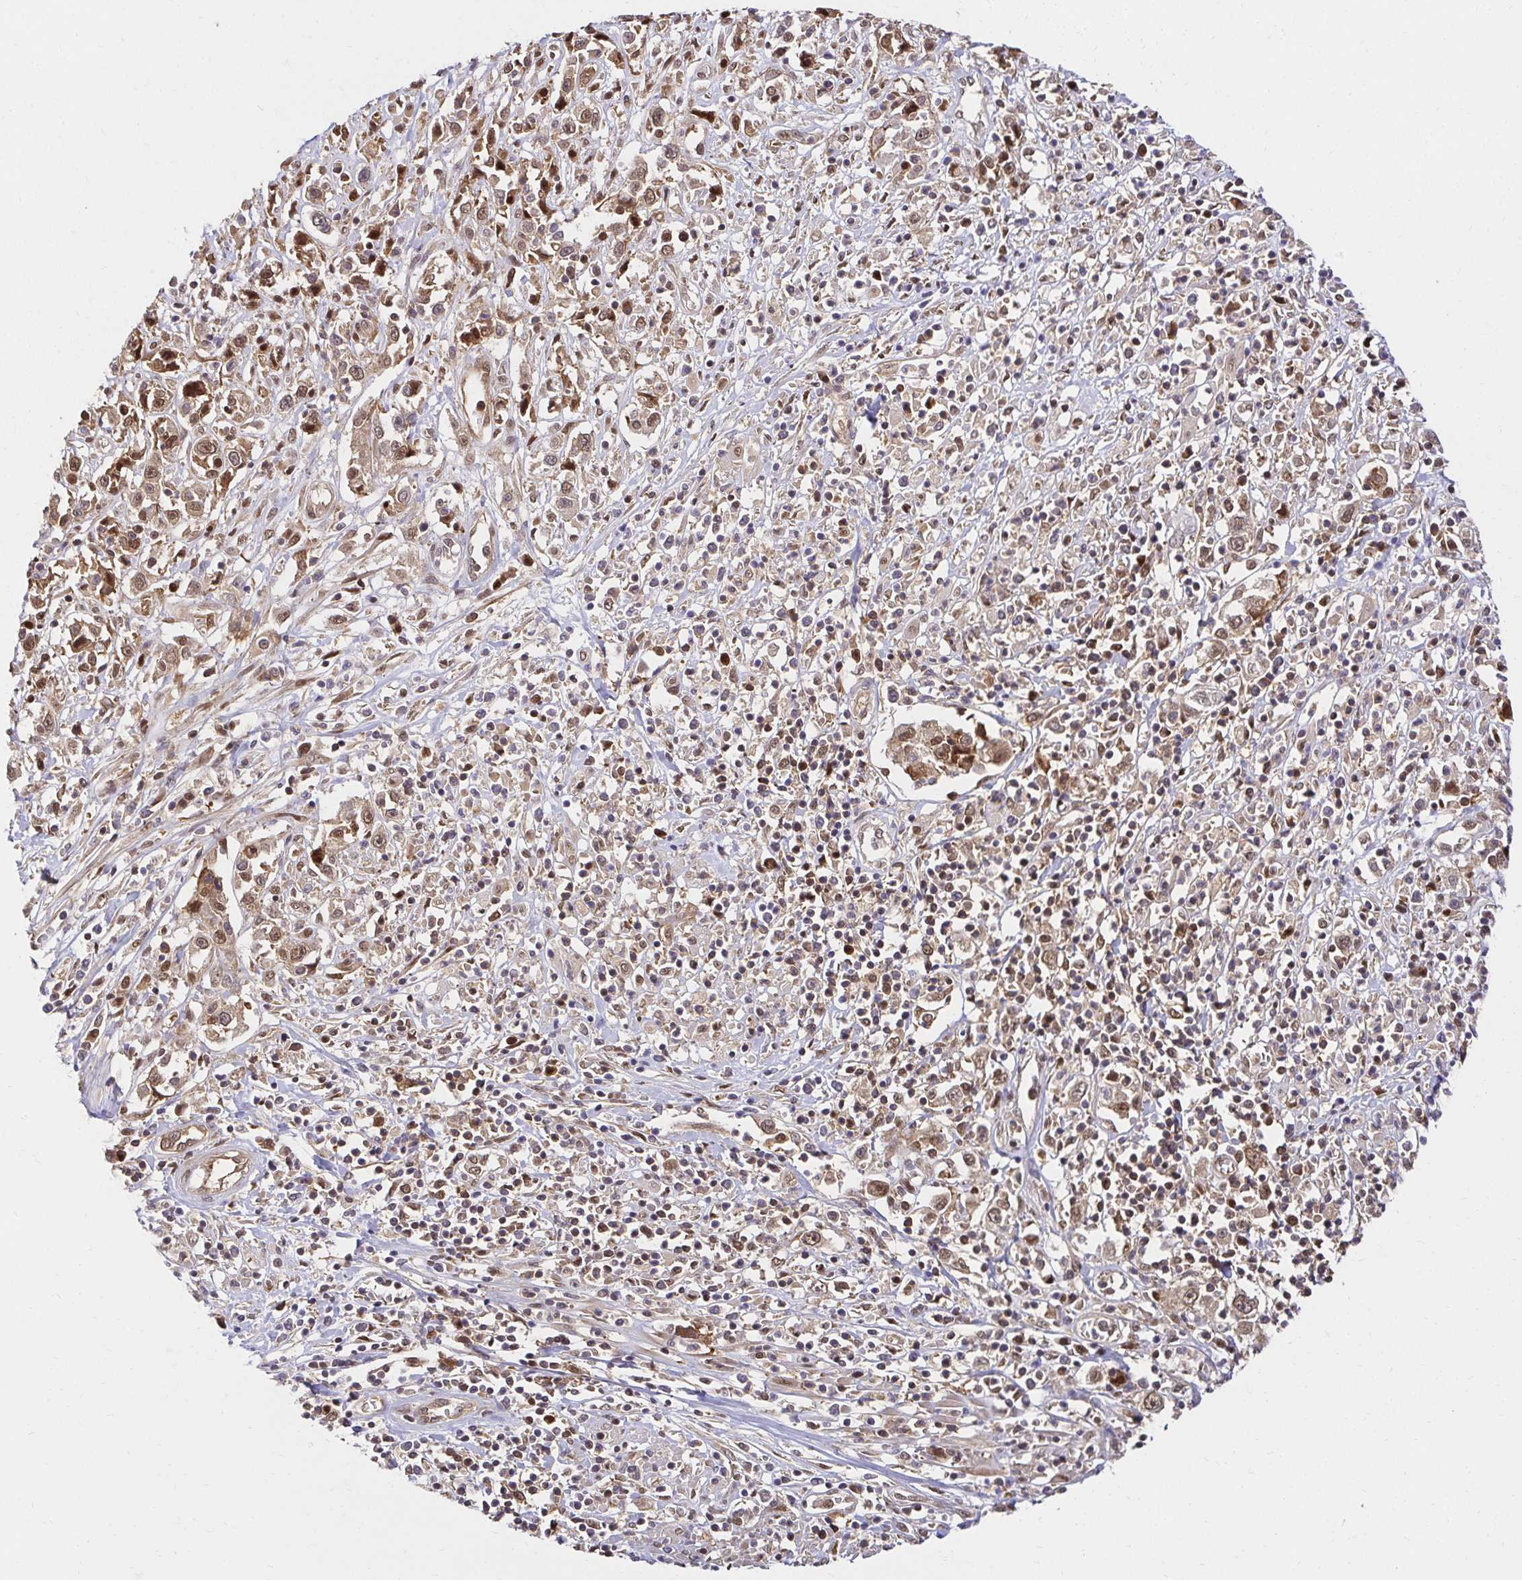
{"staining": {"intensity": "moderate", "quantity": ">75%", "location": "cytoplasmic/membranous,nuclear"}, "tissue": "cervical cancer", "cell_type": "Tumor cells", "image_type": "cancer", "snomed": [{"axis": "morphology", "description": "Adenocarcinoma, NOS"}, {"axis": "topography", "description": "Cervix"}], "caption": "Cervical adenocarcinoma tissue reveals moderate cytoplasmic/membranous and nuclear positivity in about >75% of tumor cells, visualized by immunohistochemistry.", "gene": "PSMA4", "patient": {"sex": "female", "age": 40}}